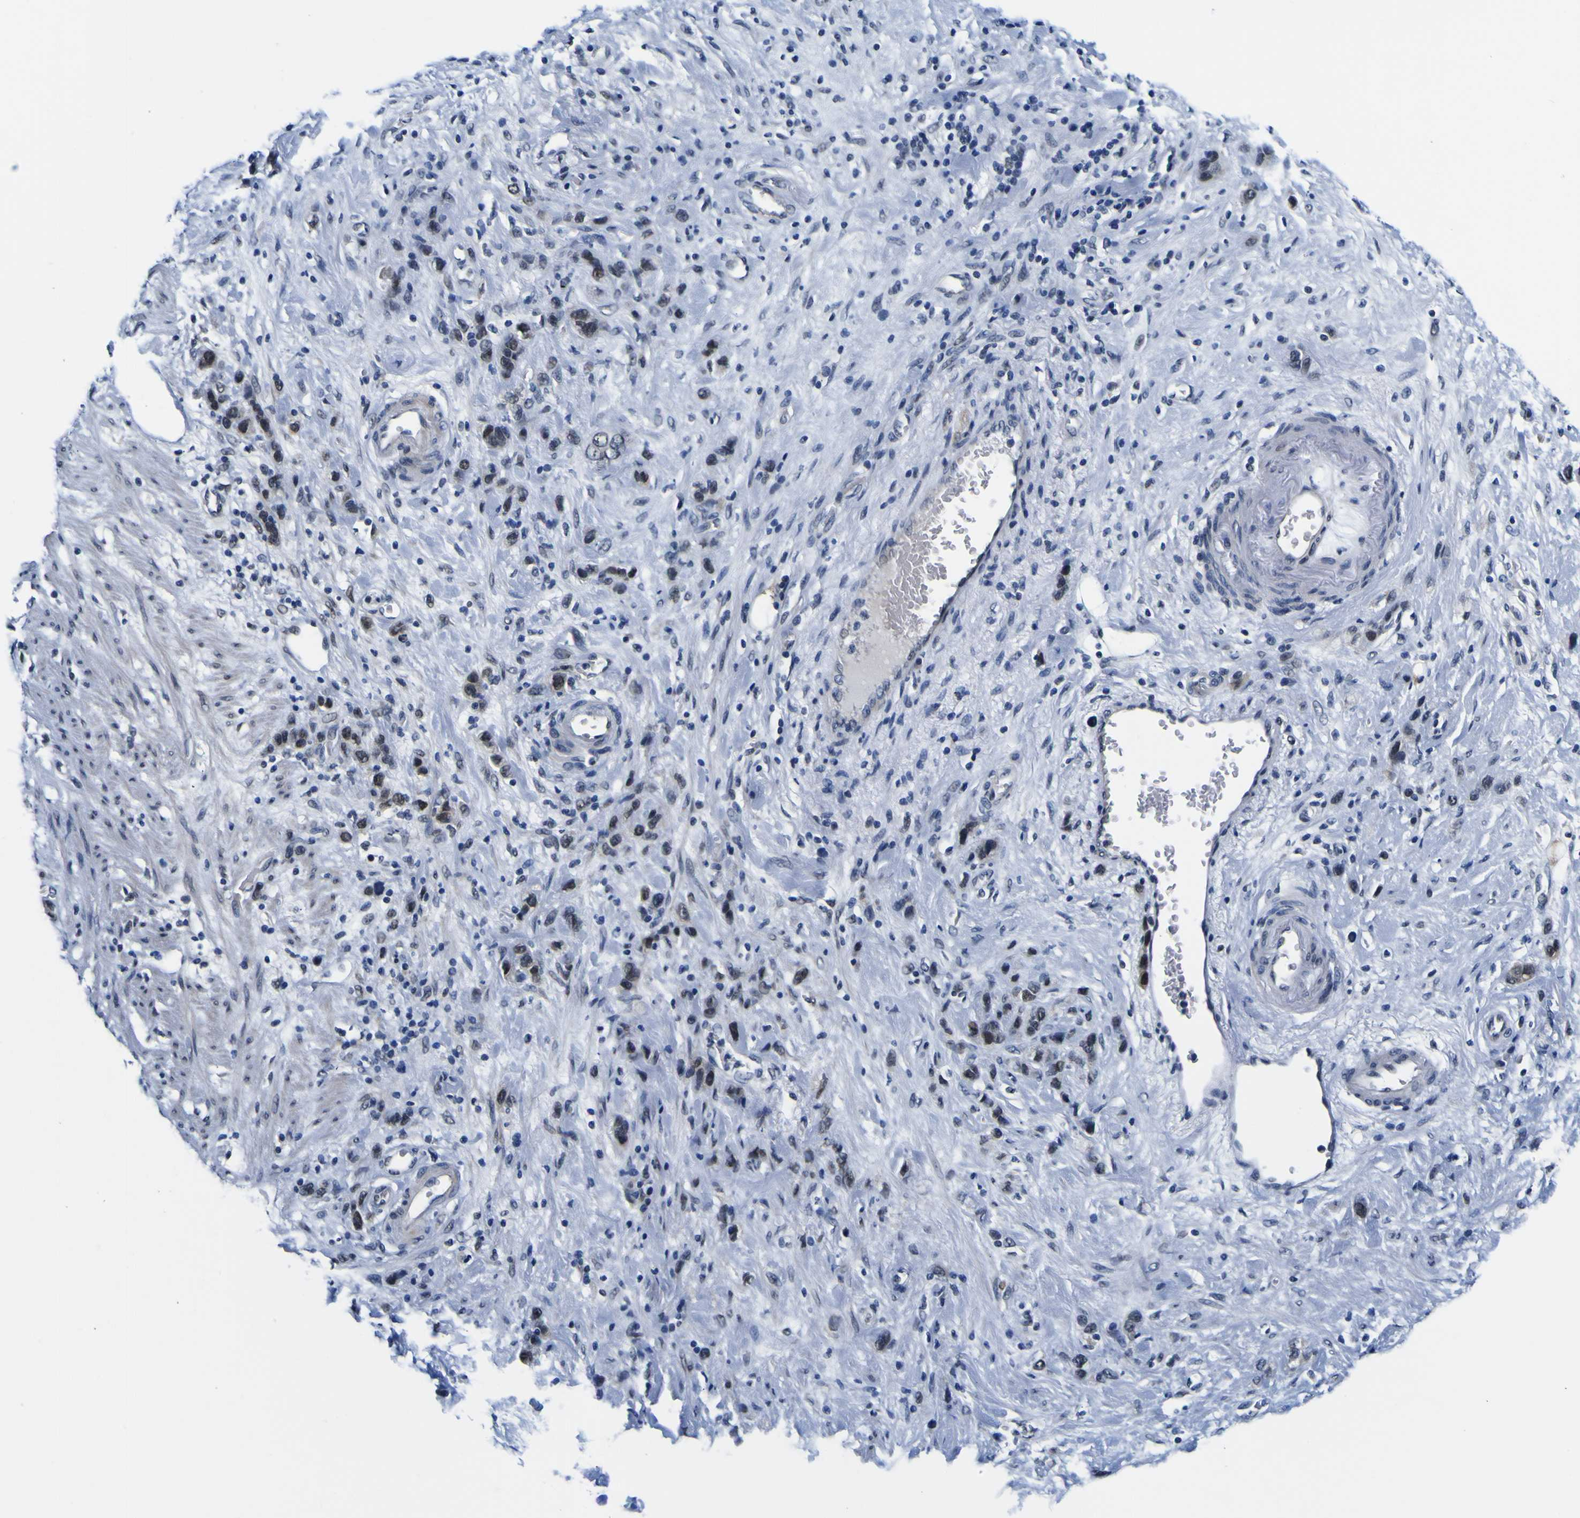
{"staining": {"intensity": "moderate", "quantity": "25%-75%", "location": "nuclear"}, "tissue": "stomach cancer", "cell_type": "Tumor cells", "image_type": "cancer", "snomed": [{"axis": "morphology", "description": "Adenocarcinoma, NOS"}, {"axis": "morphology", "description": "Adenocarcinoma, High grade"}, {"axis": "topography", "description": "Stomach, upper"}, {"axis": "topography", "description": "Stomach, lower"}], "caption": "Immunohistochemical staining of adenocarcinoma (stomach) exhibits moderate nuclear protein positivity in about 25%-75% of tumor cells. The staining was performed using DAB (3,3'-diaminobenzidine), with brown indicating positive protein expression. Nuclei are stained blue with hematoxylin.", "gene": "CUL4B", "patient": {"sex": "female", "age": 65}}